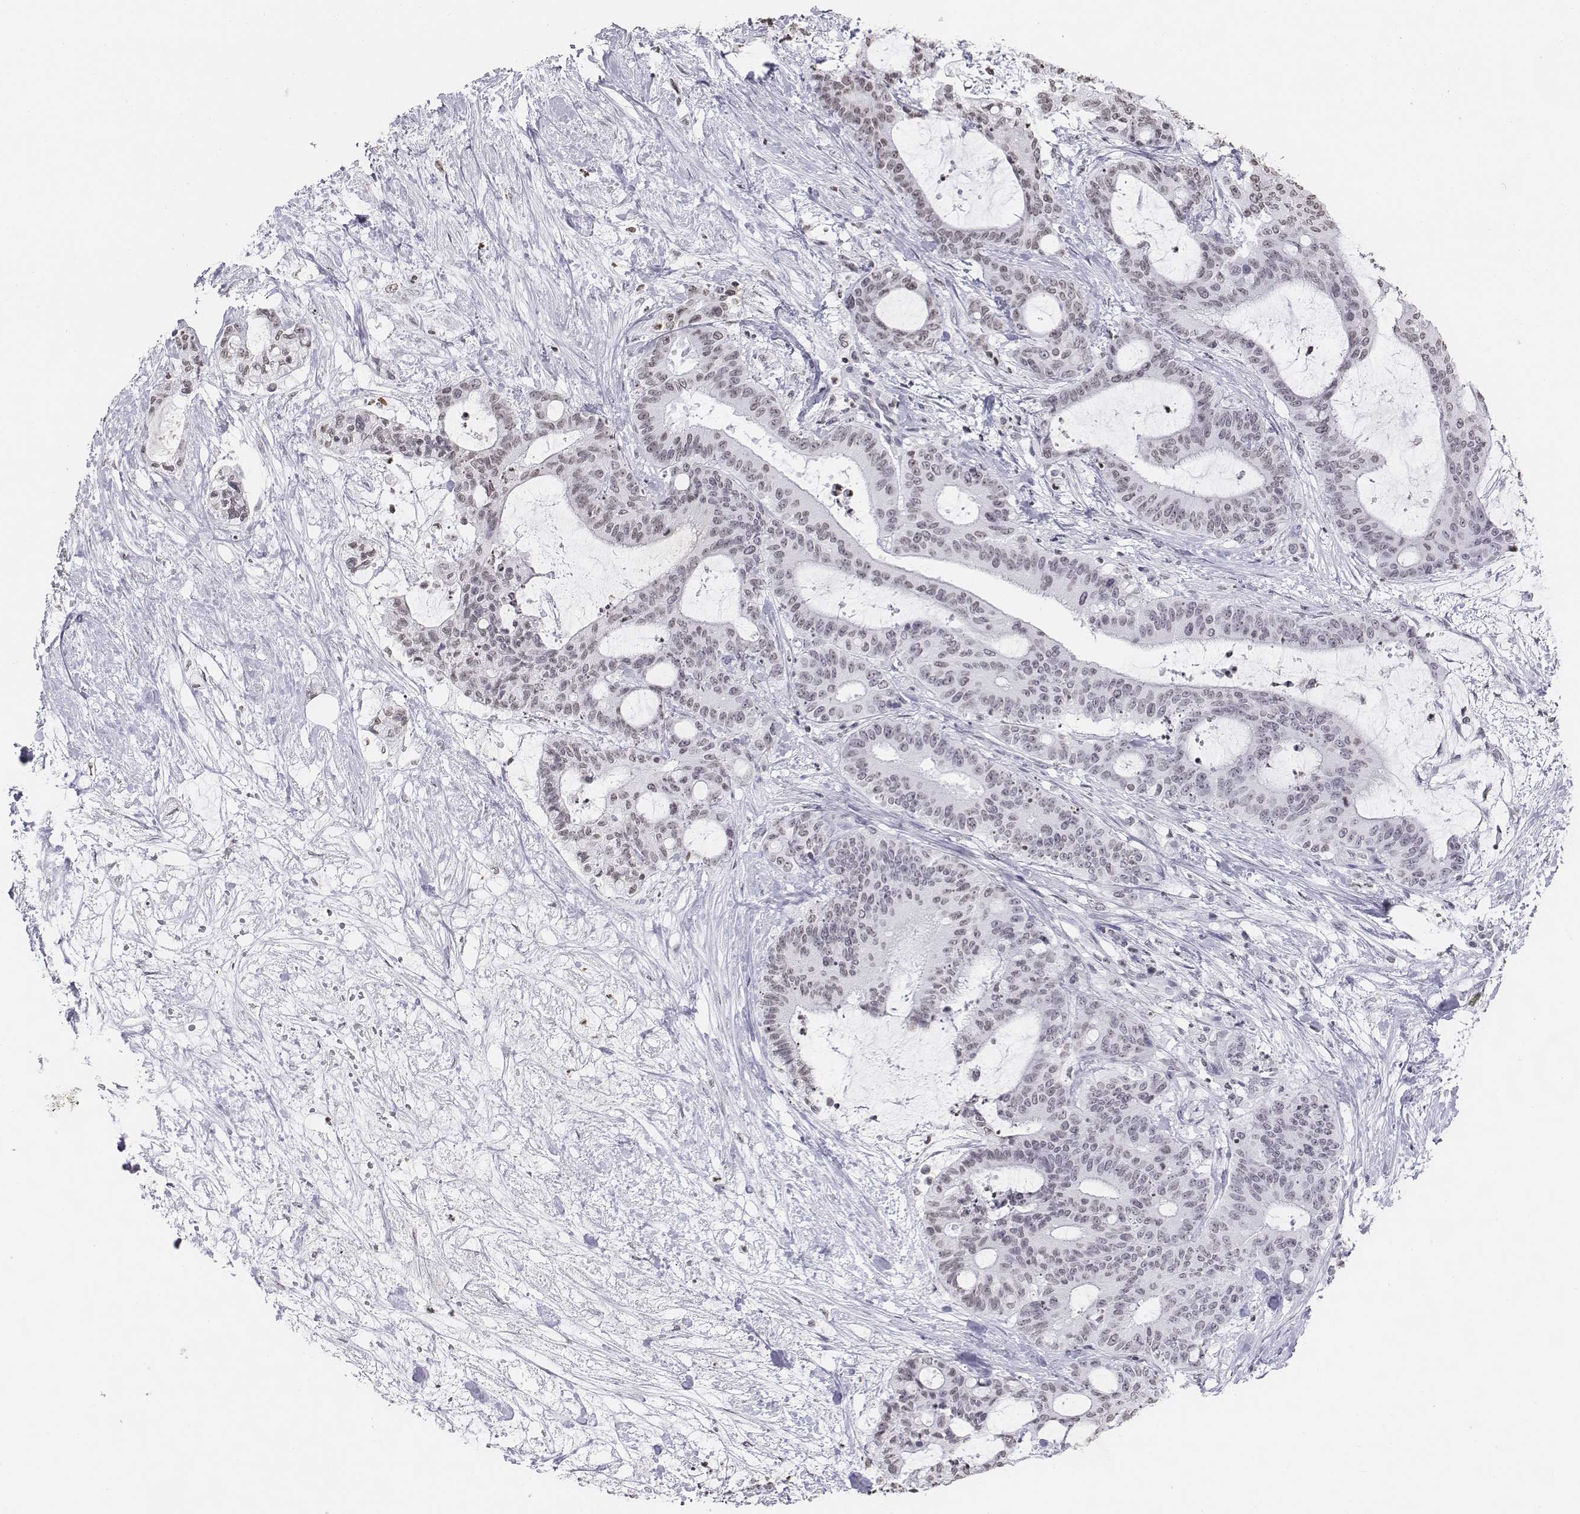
{"staining": {"intensity": "weak", "quantity": "<25%", "location": "nuclear"}, "tissue": "liver cancer", "cell_type": "Tumor cells", "image_type": "cancer", "snomed": [{"axis": "morphology", "description": "Cholangiocarcinoma"}, {"axis": "topography", "description": "Liver"}], "caption": "DAB immunohistochemical staining of liver cholangiocarcinoma shows no significant positivity in tumor cells.", "gene": "BARHL1", "patient": {"sex": "female", "age": 73}}